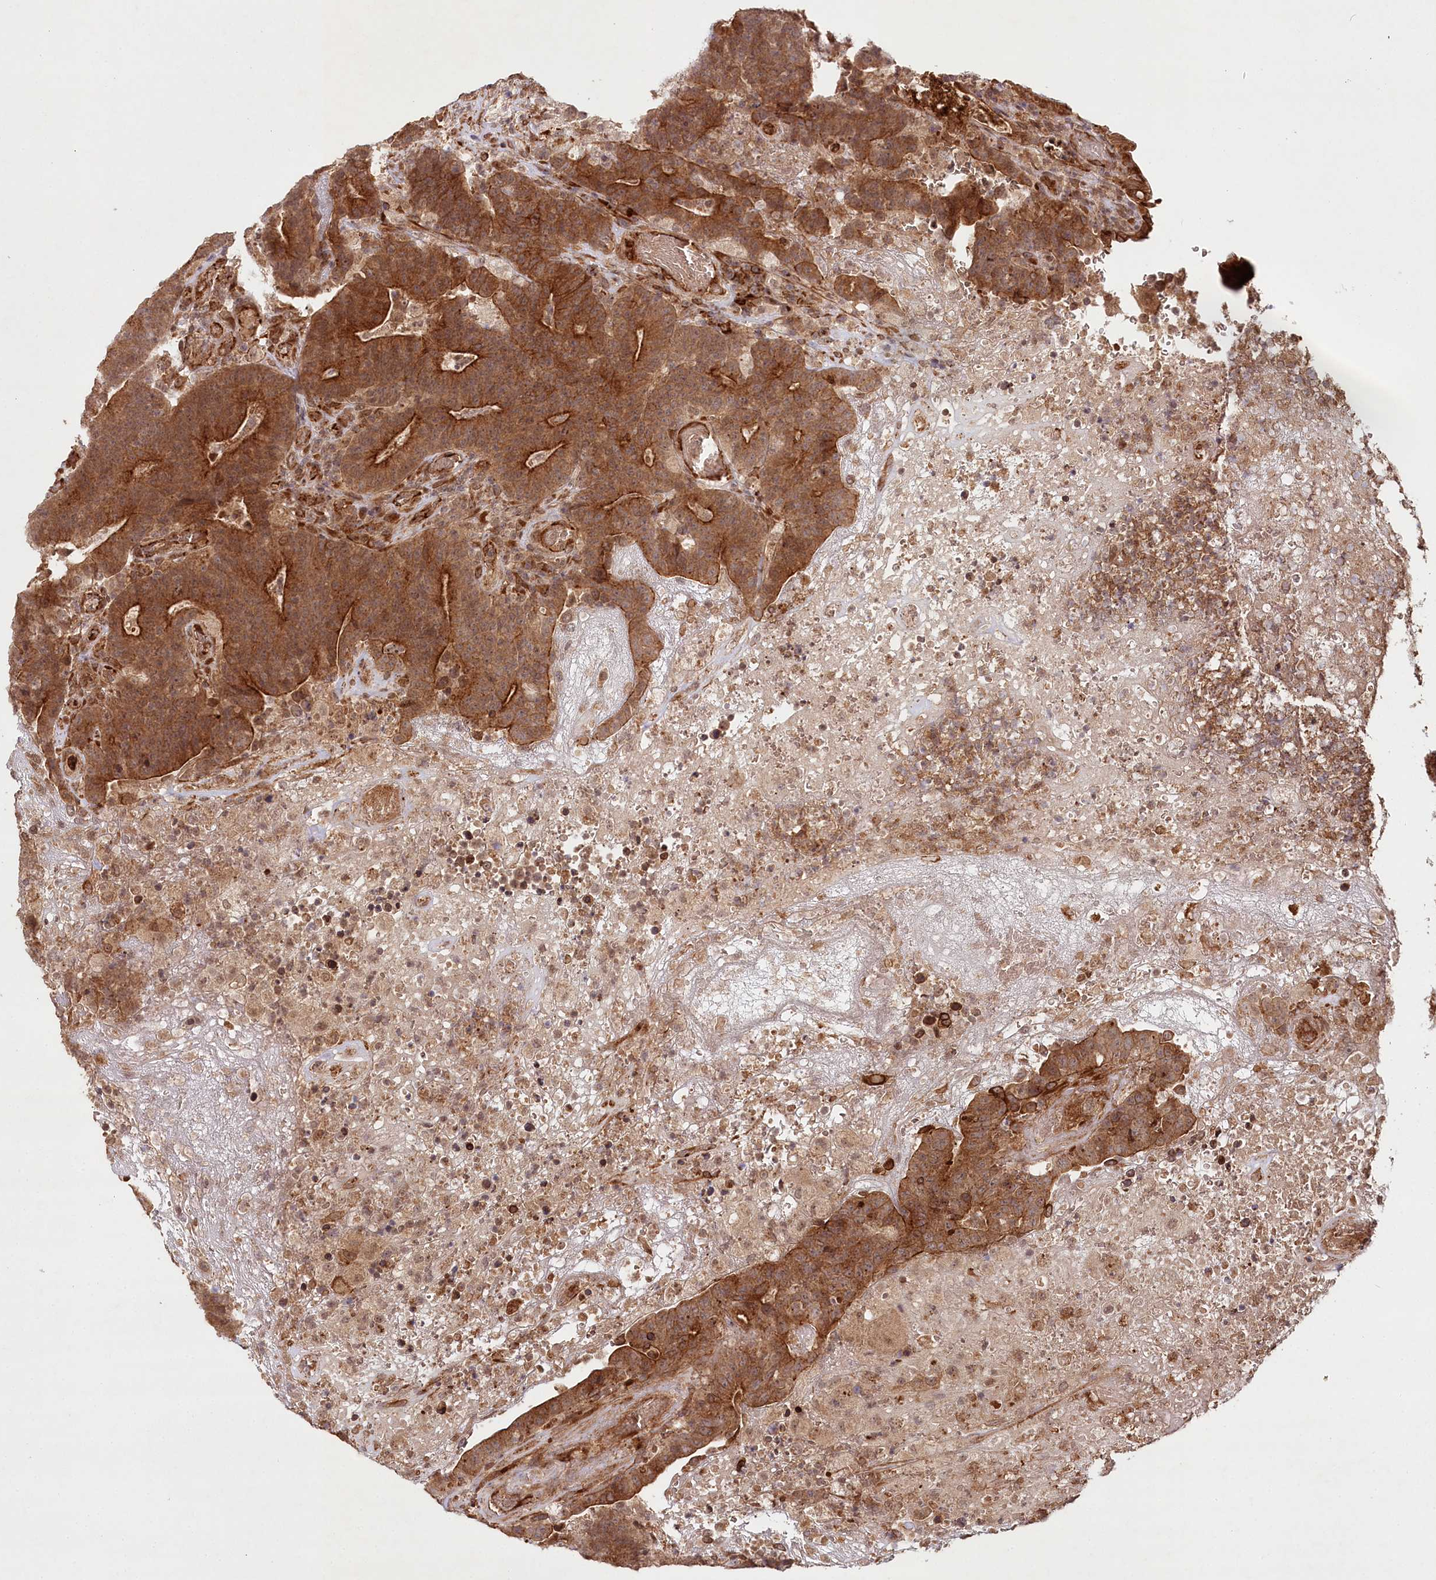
{"staining": {"intensity": "strong", "quantity": ">75%", "location": "cytoplasmic/membranous"}, "tissue": "colorectal cancer", "cell_type": "Tumor cells", "image_type": "cancer", "snomed": [{"axis": "morphology", "description": "Normal tissue, NOS"}, {"axis": "morphology", "description": "Adenocarcinoma, NOS"}, {"axis": "topography", "description": "Colon"}], "caption": "Protein staining exhibits strong cytoplasmic/membranous expression in approximately >75% of tumor cells in colorectal cancer.", "gene": "ALKBH8", "patient": {"sex": "female", "age": 75}}